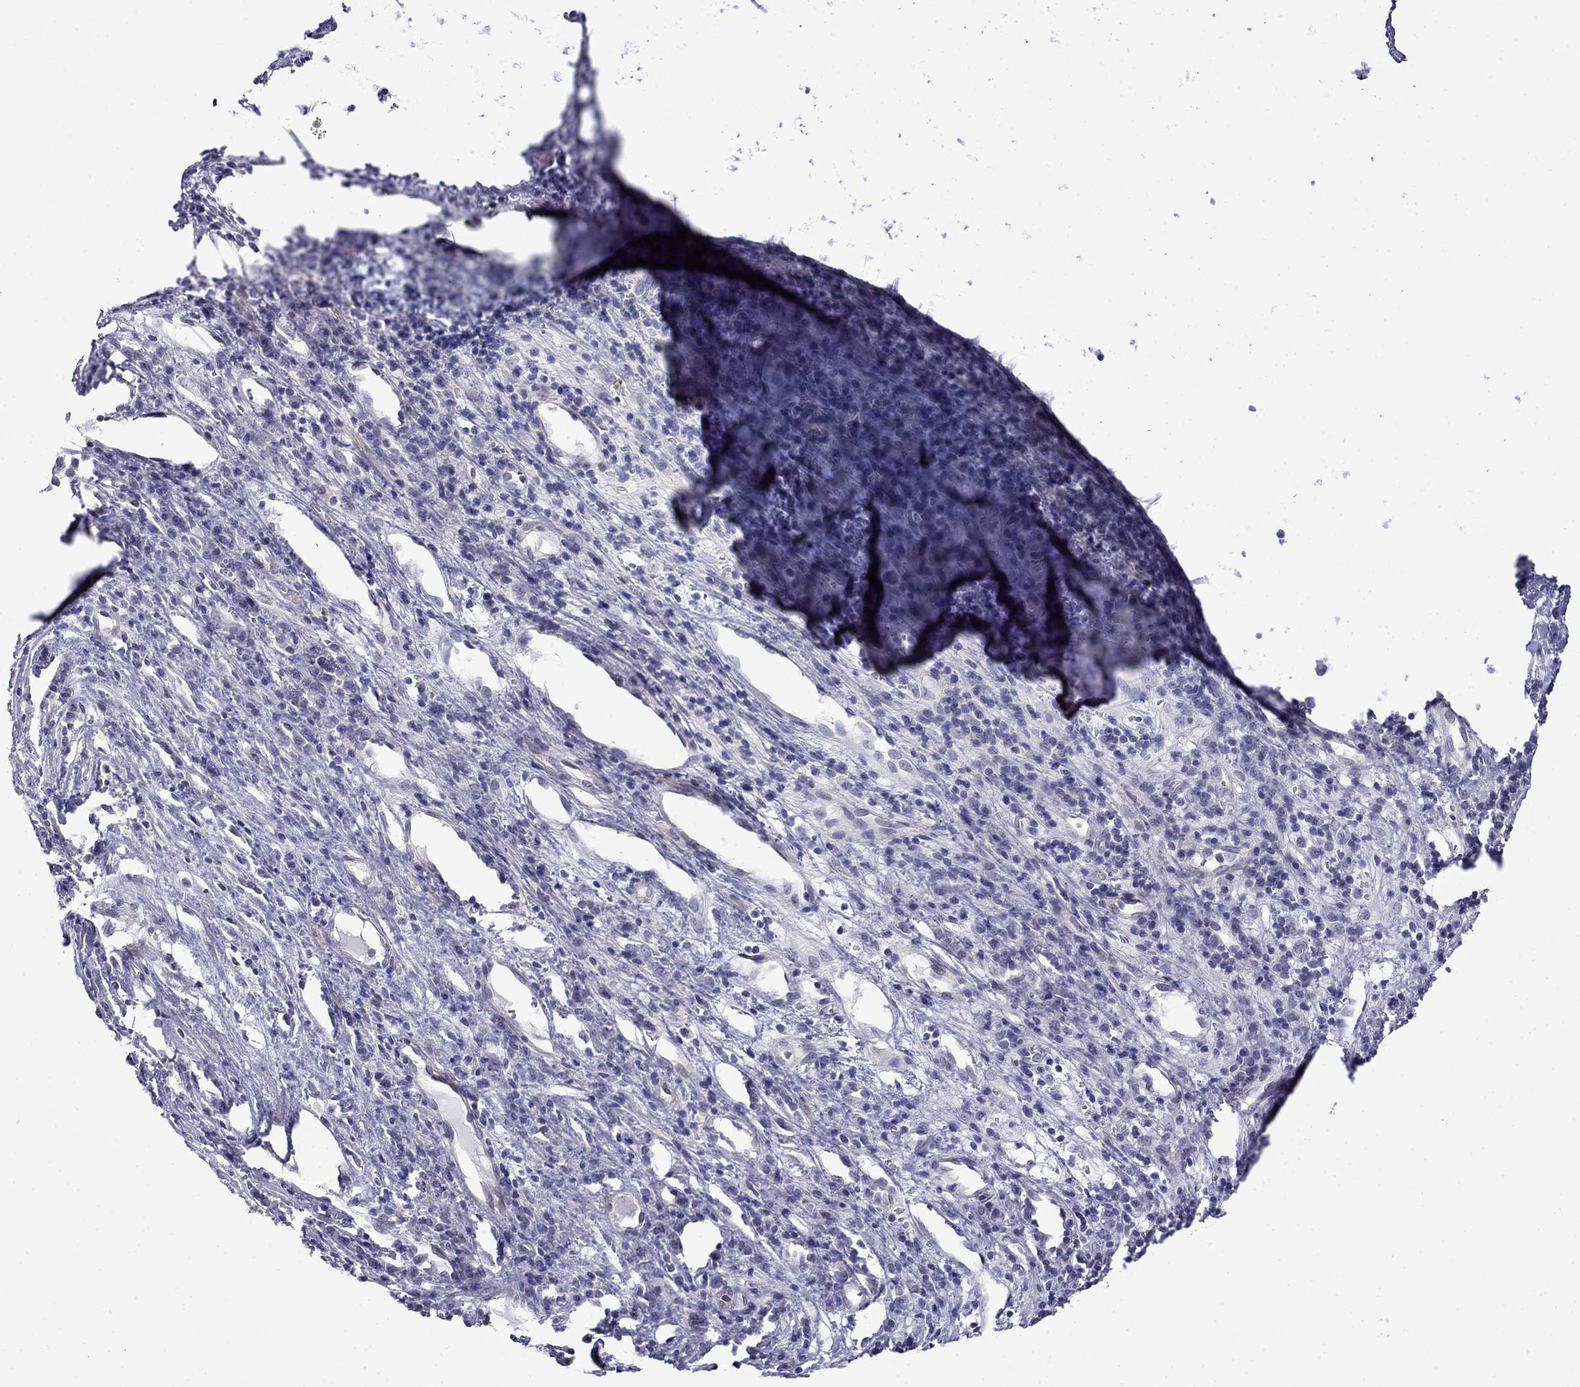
{"staining": {"intensity": "negative", "quantity": "none", "location": "none"}, "tissue": "liver cancer", "cell_type": "Tumor cells", "image_type": "cancer", "snomed": [{"axis": "morphology", "description": "Carcinoma, Hepatocellular, NOS"}, {"axis": "topography", "description": "Liver"}], "caption": "A high-resolution image shows IHC staining of hepatocellular carcinoma (liver), which reveals no significant staining in tumor cells.", "gene": "PRR18", "patient": {"sex": "female", "age": 60}}